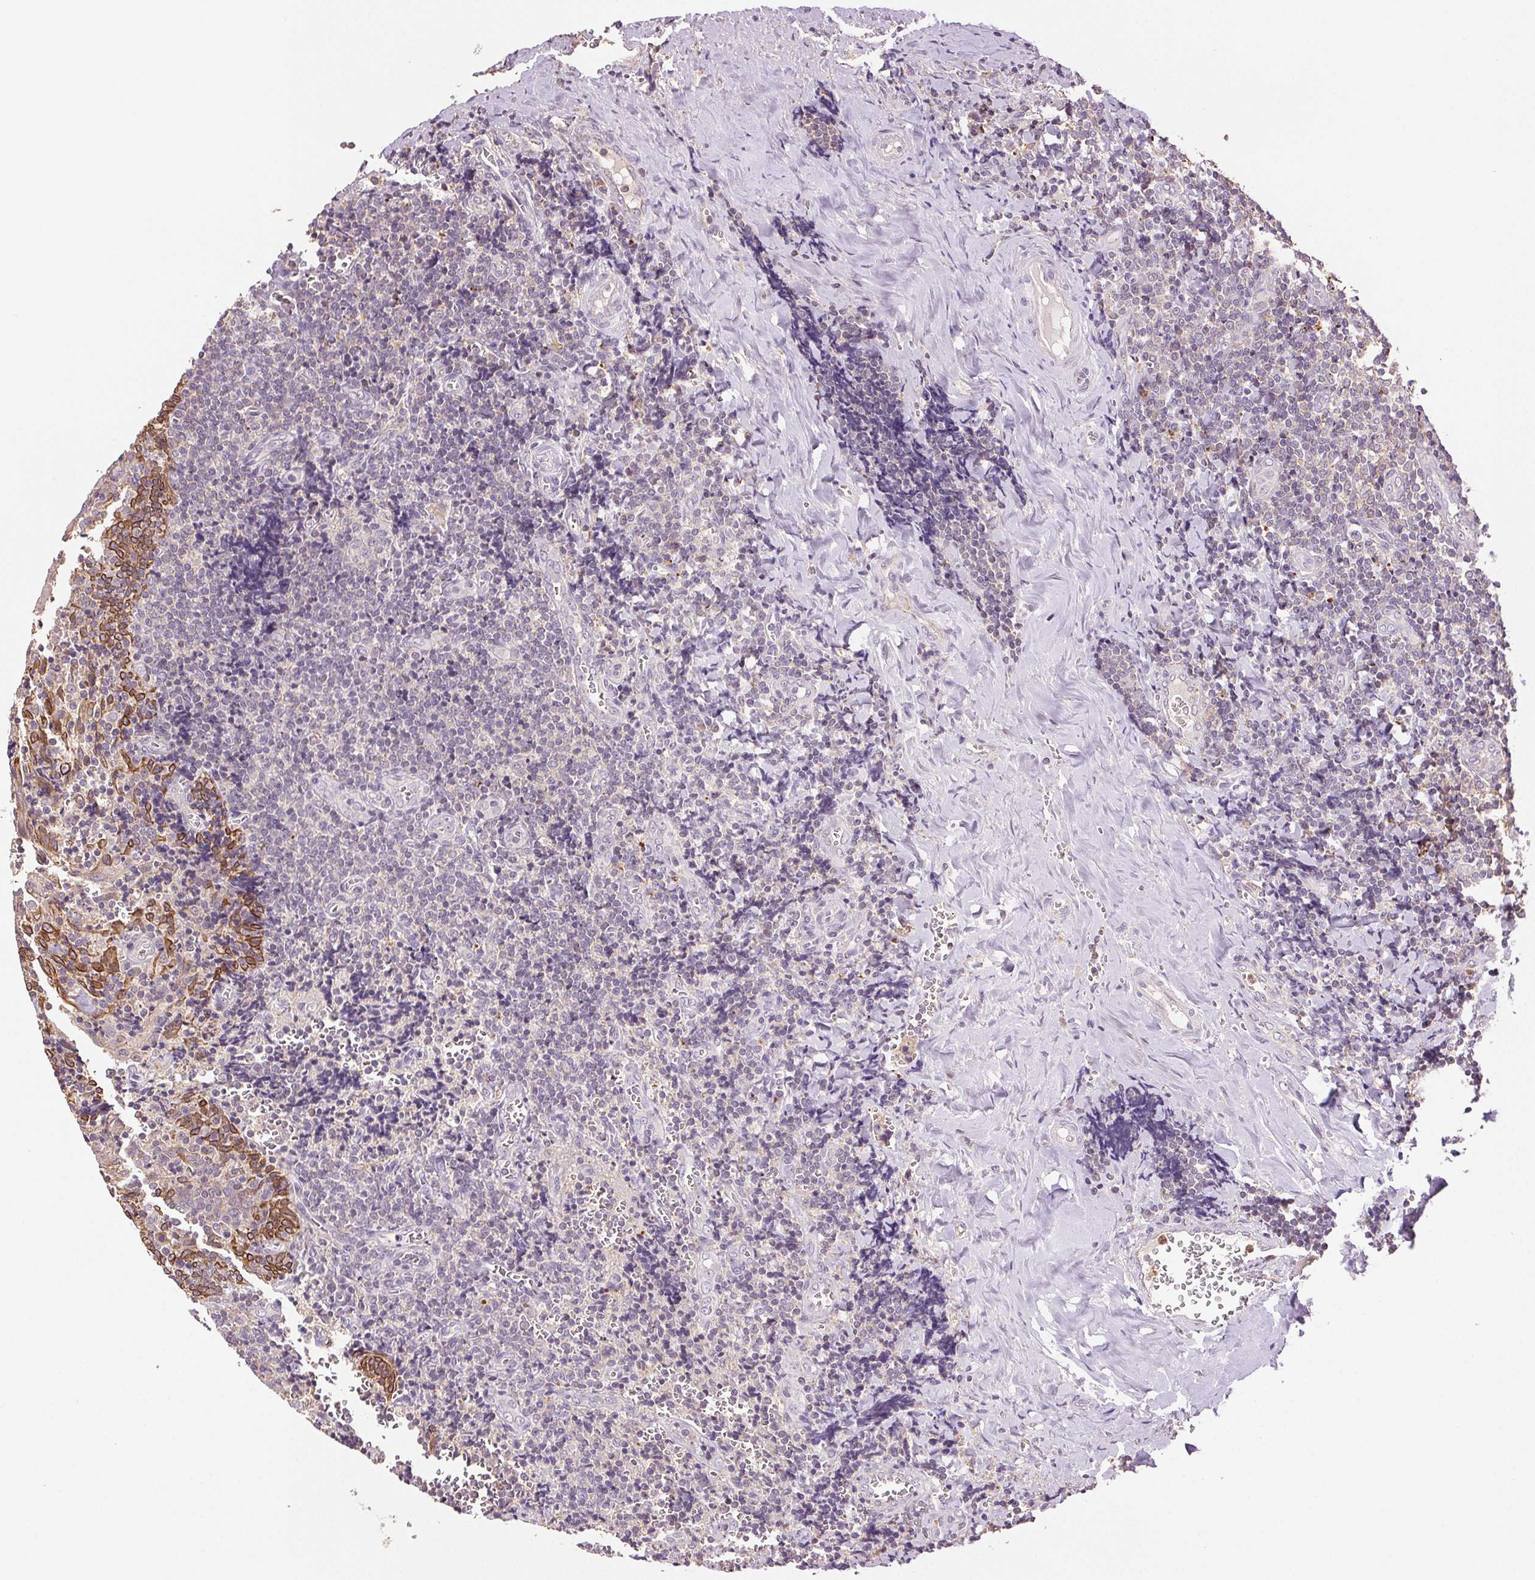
{"staining": {"intensity": "negative", "quantity": "none", "location": "none"}, "tissue": "tonsil", "cell_type": "Germinal center cells", "image_type": "normal", "snomed": [{"axis": "morphology", "description": "Normal tissue, NOS"}, {"axis": "morphology", "description": "Inflammation, NOS"}, {"axis": "topography", "description": "Tonsil"}], "caption": "This is an IHC image of normal tonsil. There is no positivity in germinal center cells.", "gene": "TMEM253", "patient": {"sex": "female", "age": 31}}